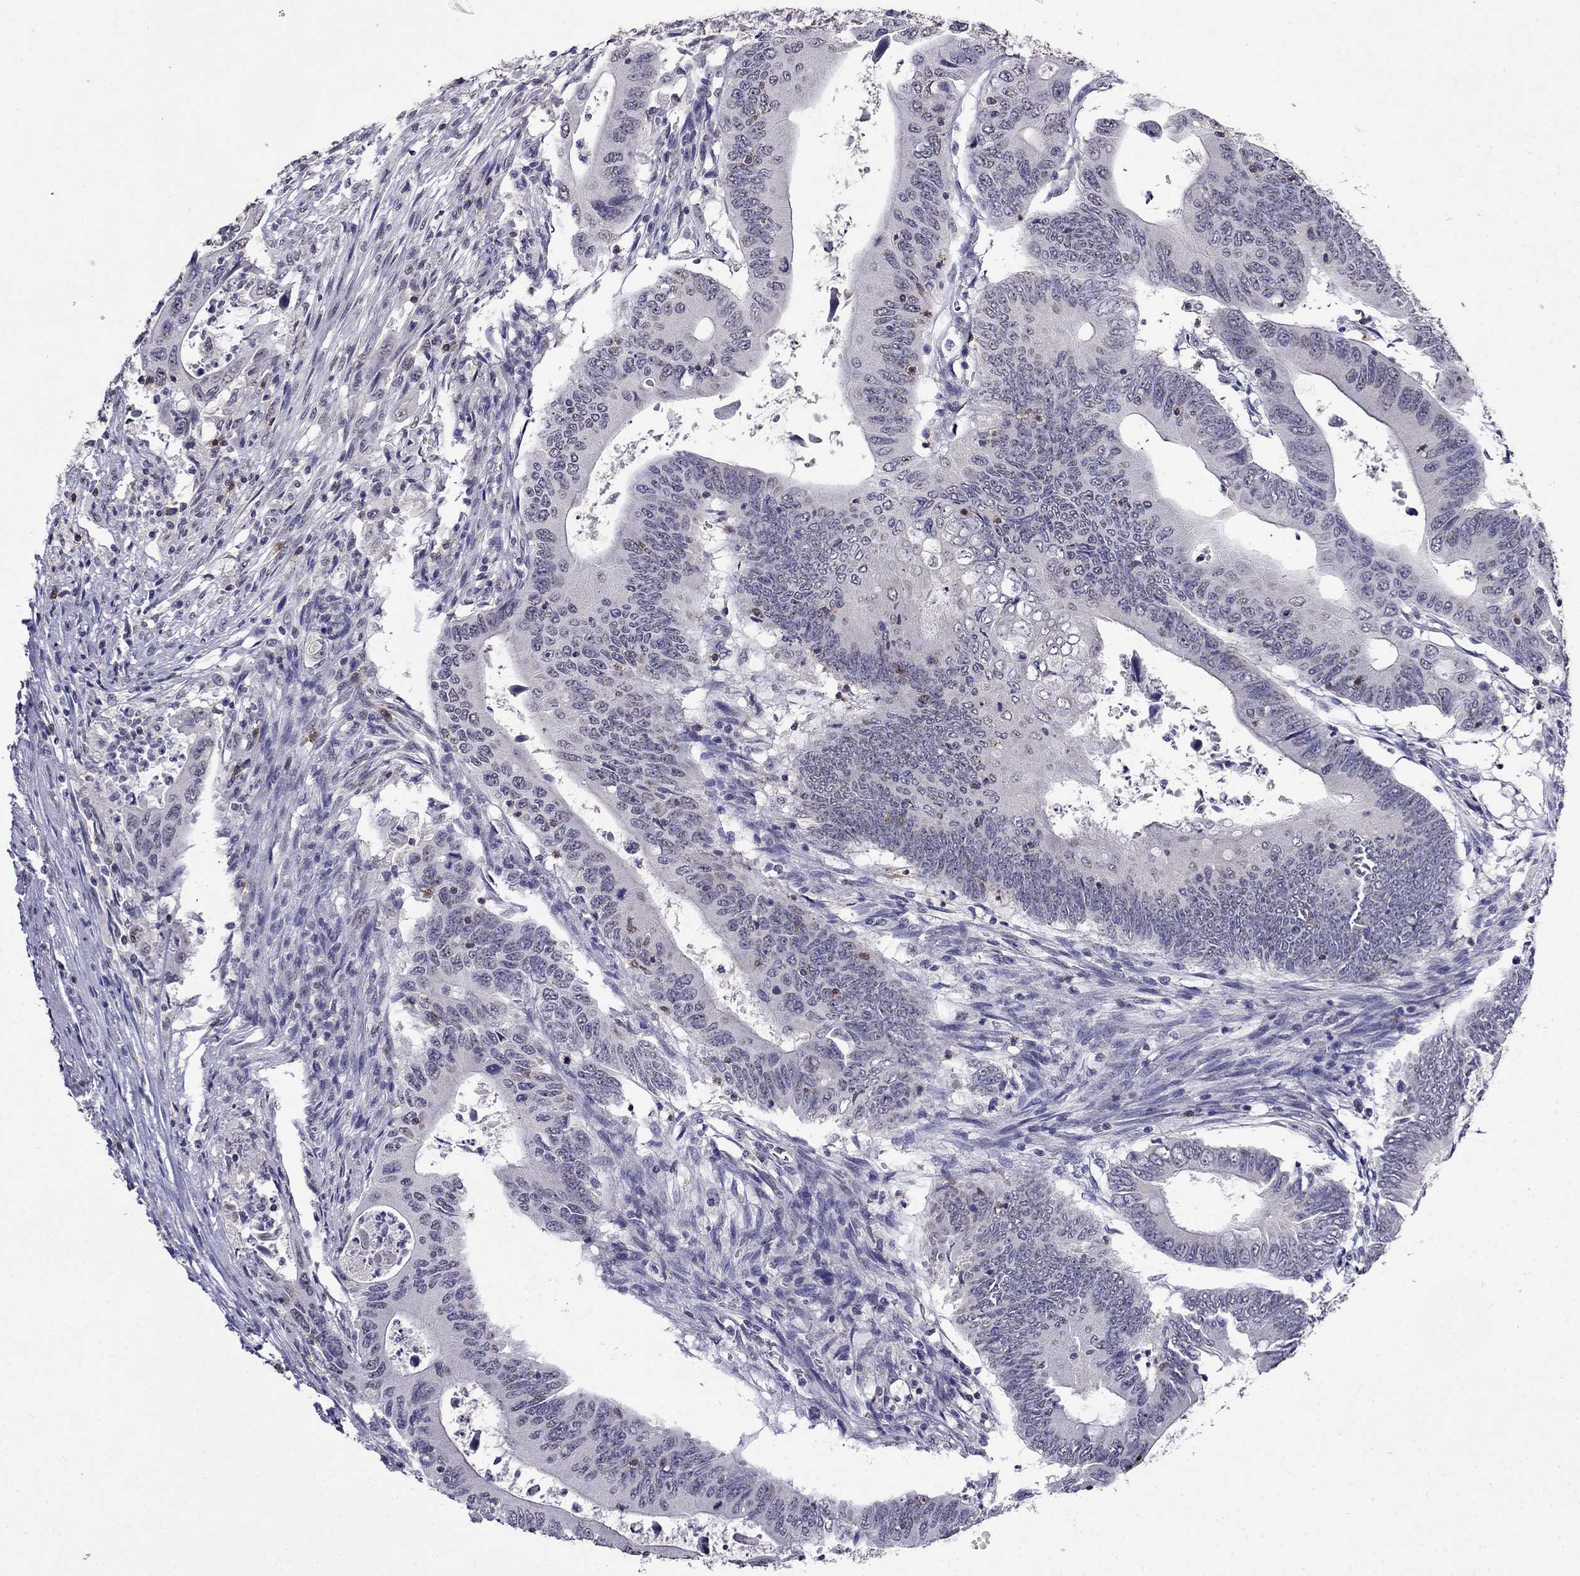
{"staining": {"intensity": "negative", "quantity": "none", "location": "none"}, "tissue": "colorectal cancer", "cell_type": "Tumor cells", "image_type": "cancer", "snomed": [{"axis": "morphology", "description": "Adenocarcinoma, NOS"}, {"axis": "topography", "description": "Colon"}], "caption": "This photomicrograph is of adenocarcinoma (colorectal) stained with IHC to label a protein in brown with the nuclei are counter-stained blue. There is no staining in tumor cells.", "gene": "CD8B", "patient": {"sex": "female", "age": 90}}